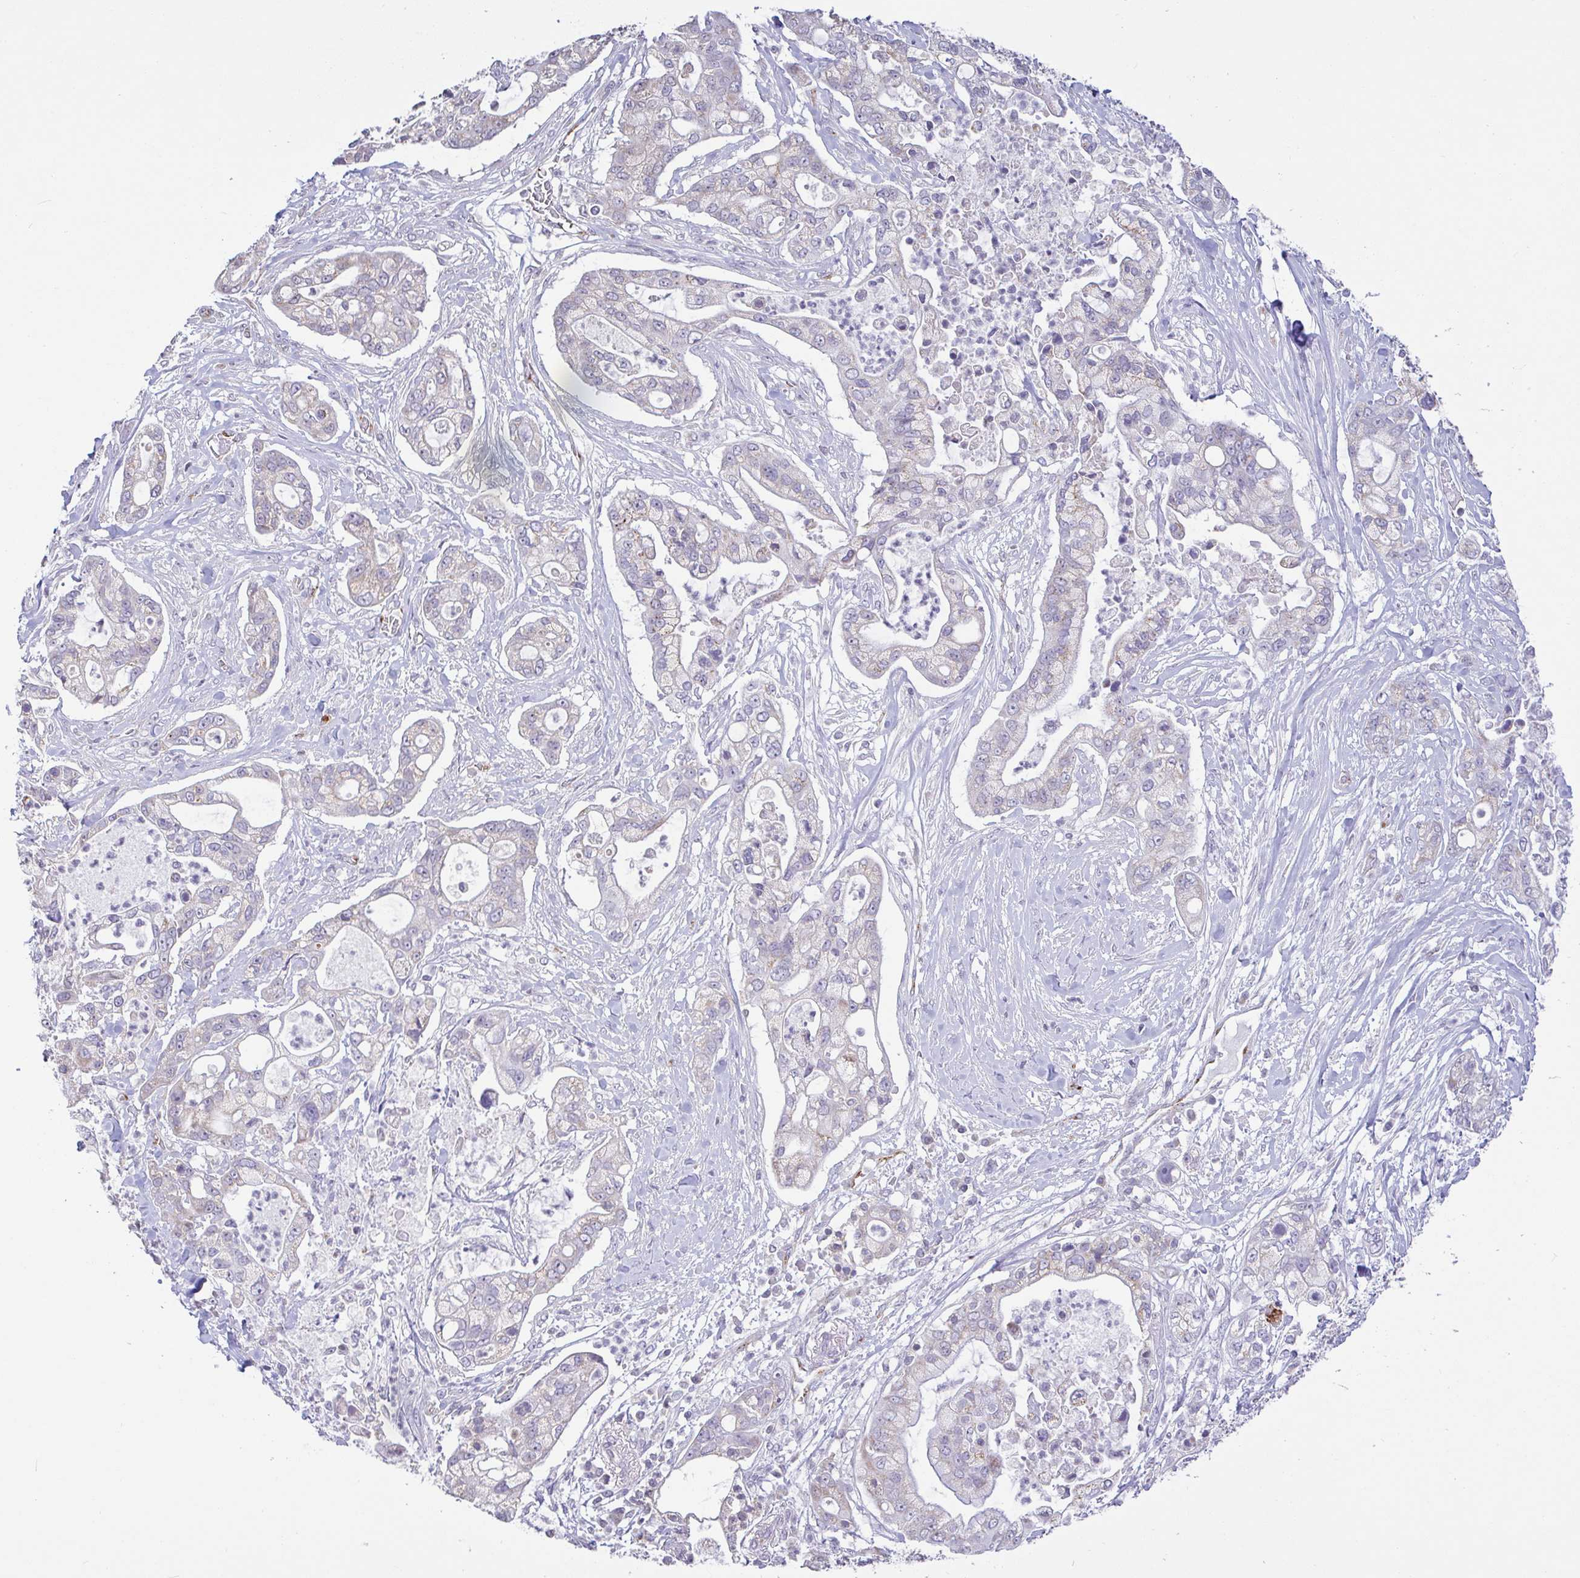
{"staining": {"intensity": "negative", "quantity": "none", "location": "none"}, "tissue": "pancreatic cancer", "cell_type": "Tumor cells", "image_type": "cancer", "snomed": [{"axis": "morphology", "description": "Adenocarcinoma, NOS"}, {"axis": "topography", "description": "Pancreas"}], "caption": "This is an immunohistochemistry micrograph of pancreatic adenocarcinoma. There is no positivity in tumor cells.", "gene": "PLCD4", "patient": {"sex": "female", "age": 69}}